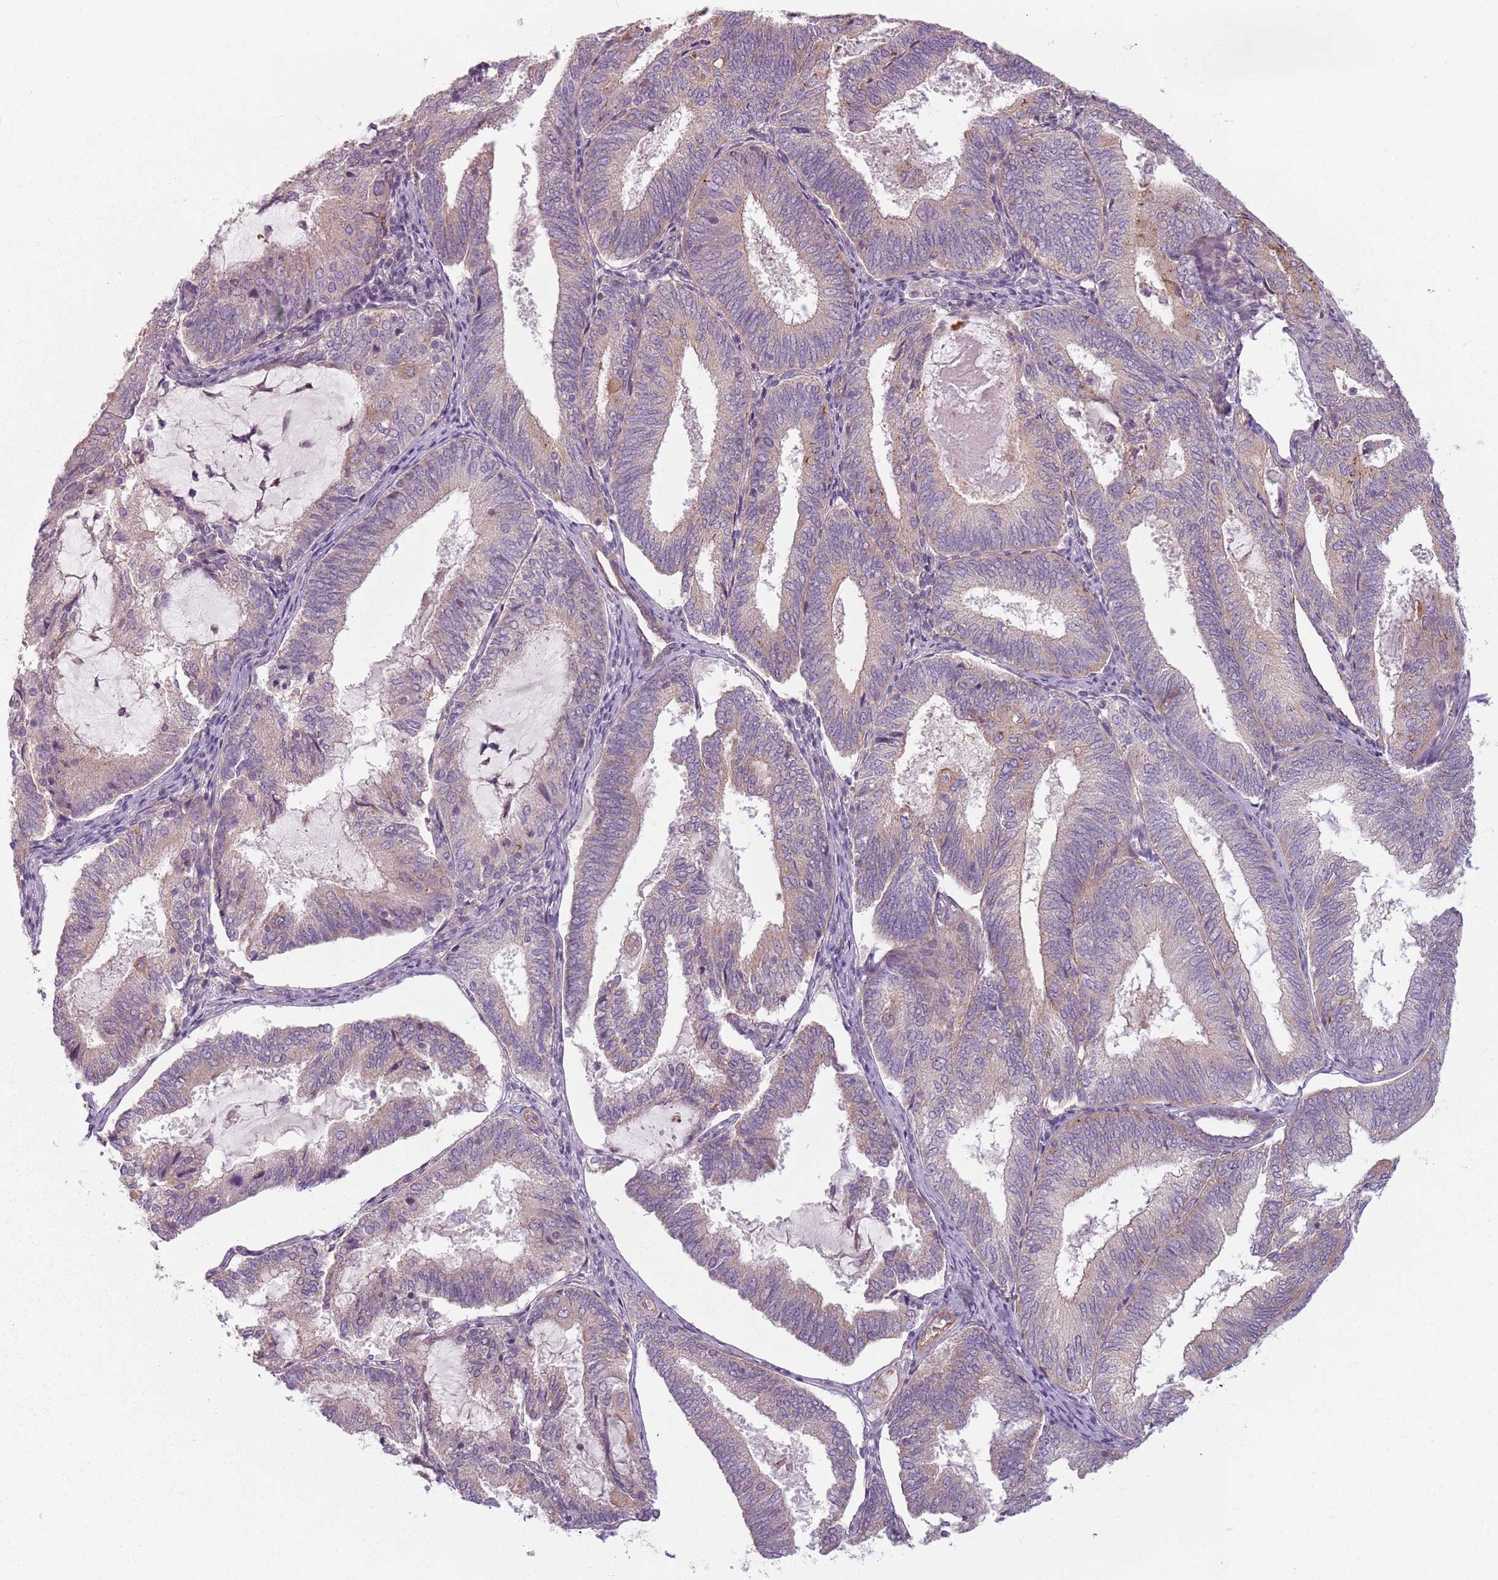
{"staining": {"intensity": "moderate", "quantity": "25%-75%", "location": "cytoplasmic/membranous"}, "tissue": "endometrial cancer", "cell_type": "Tumor cells", "image_type": "cancer", "snomed": [{"axis": "morphology", "description": "Adenocarcinoma, NOS"}, {"axis": "topography", "description": "Endometrium"}], "caption": "Protein expression analysis of human adenocarcinoma (endometrial) reveals moderate cytoplasmic/membranous staining in approximately 25%-75% of tumor cells. The staining is performed using DAB (3,3'-diaminobenzidine) brown chromogen to label protein expression. The nuclei are counter-stained blue using hematoxylin.", "gene": "TLCD2", "patient": {"sex": "female", "age": 81}}